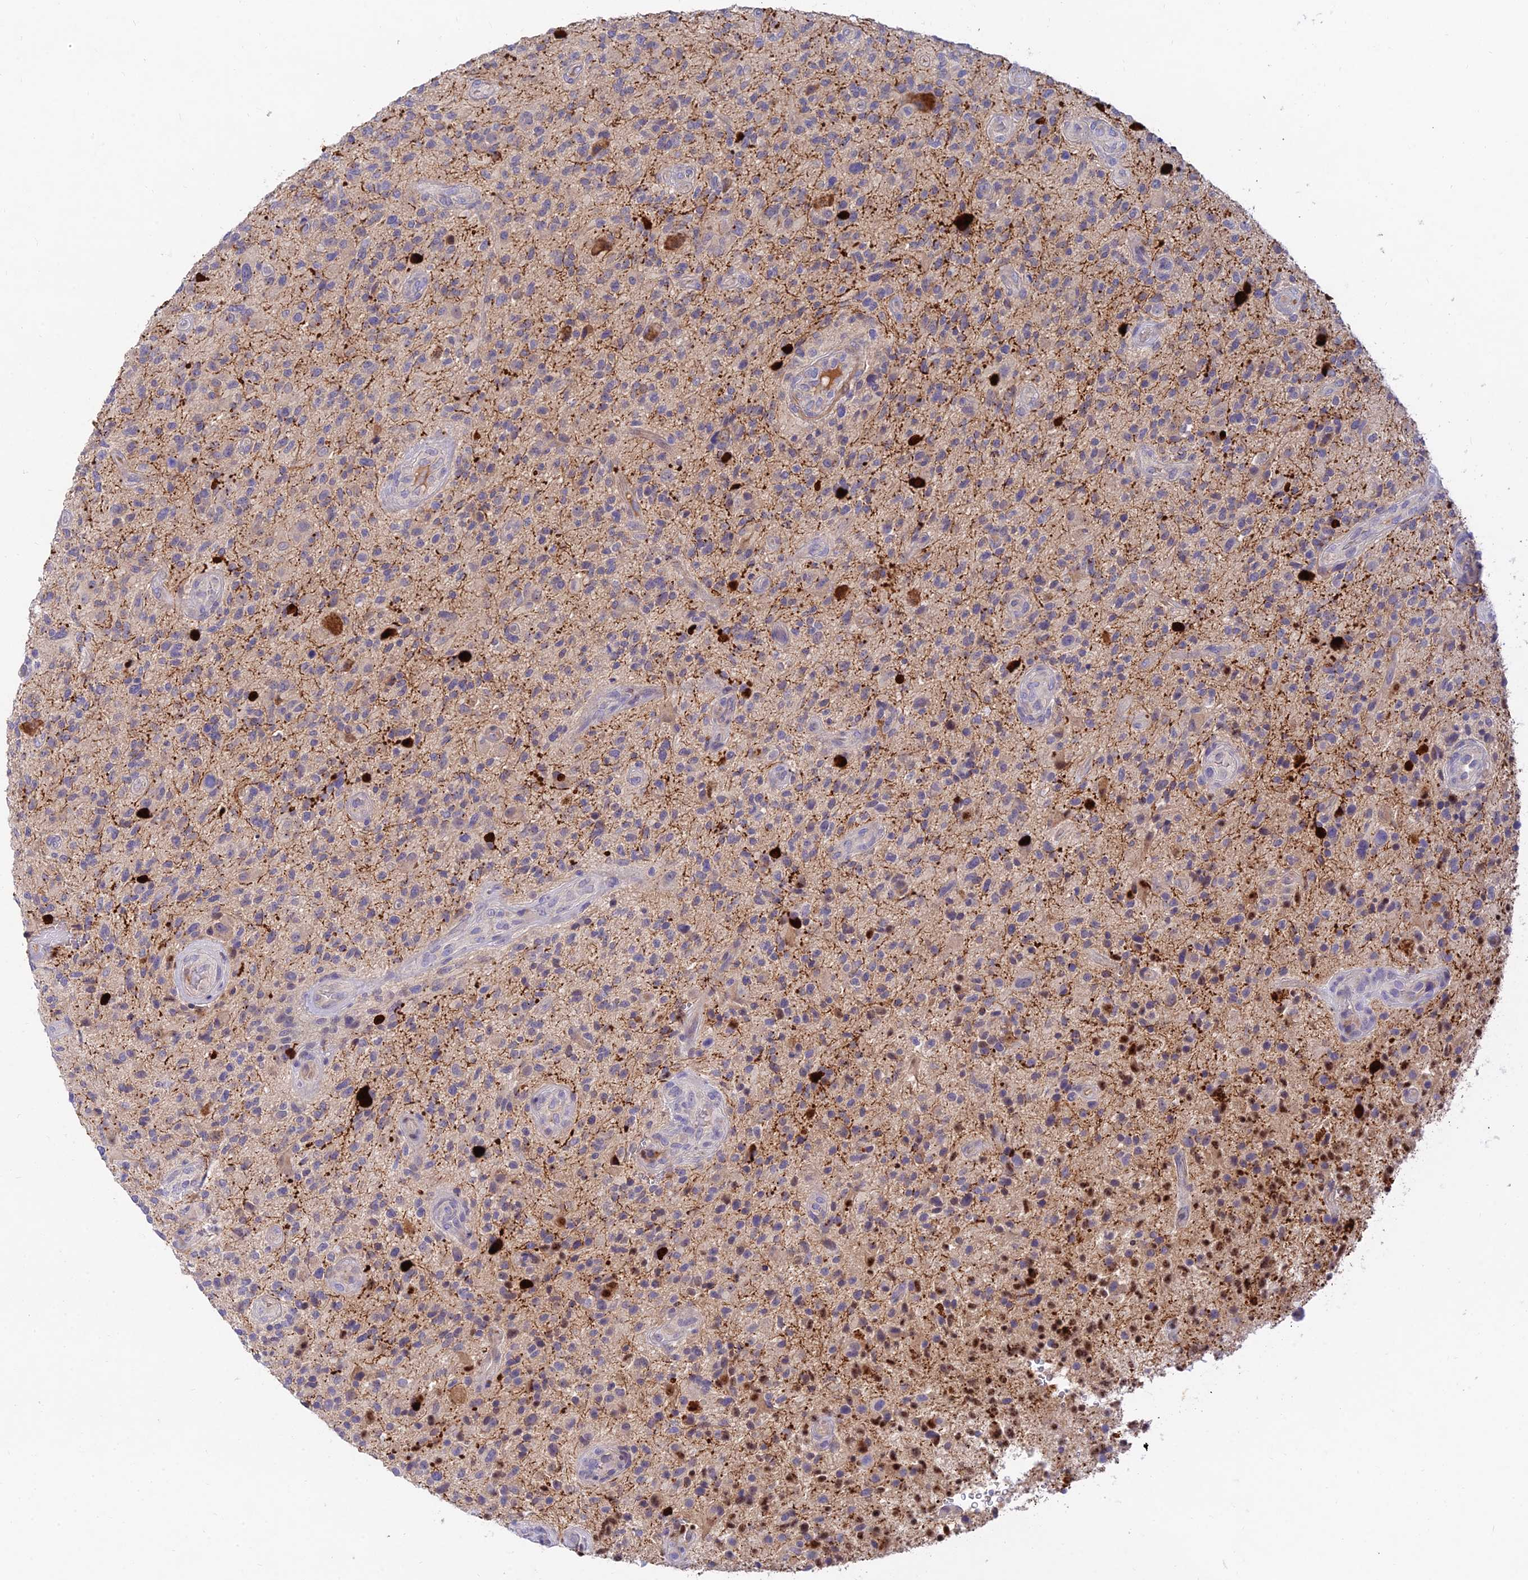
{"staining": {"intensity": "negative", "quantity": "none", "location": "none"}, "tissue": "glioma", "cell_type": "Tumor cells", "image_type": "cancer", "snomed": [{"axis": "morphology", "description": "Glioma, malignant, High grade"}, {"axis": "topography", "description": "Brain"}], "caption": "This histopathology image is of malignant glioma (high-grade) stained with IHC to label a protein in brown with the nuclei are counter-stained blue. There is no staining in tumor cells.", "gene": "ACSM5", "patient": {"sex": "male", "age": 47}}